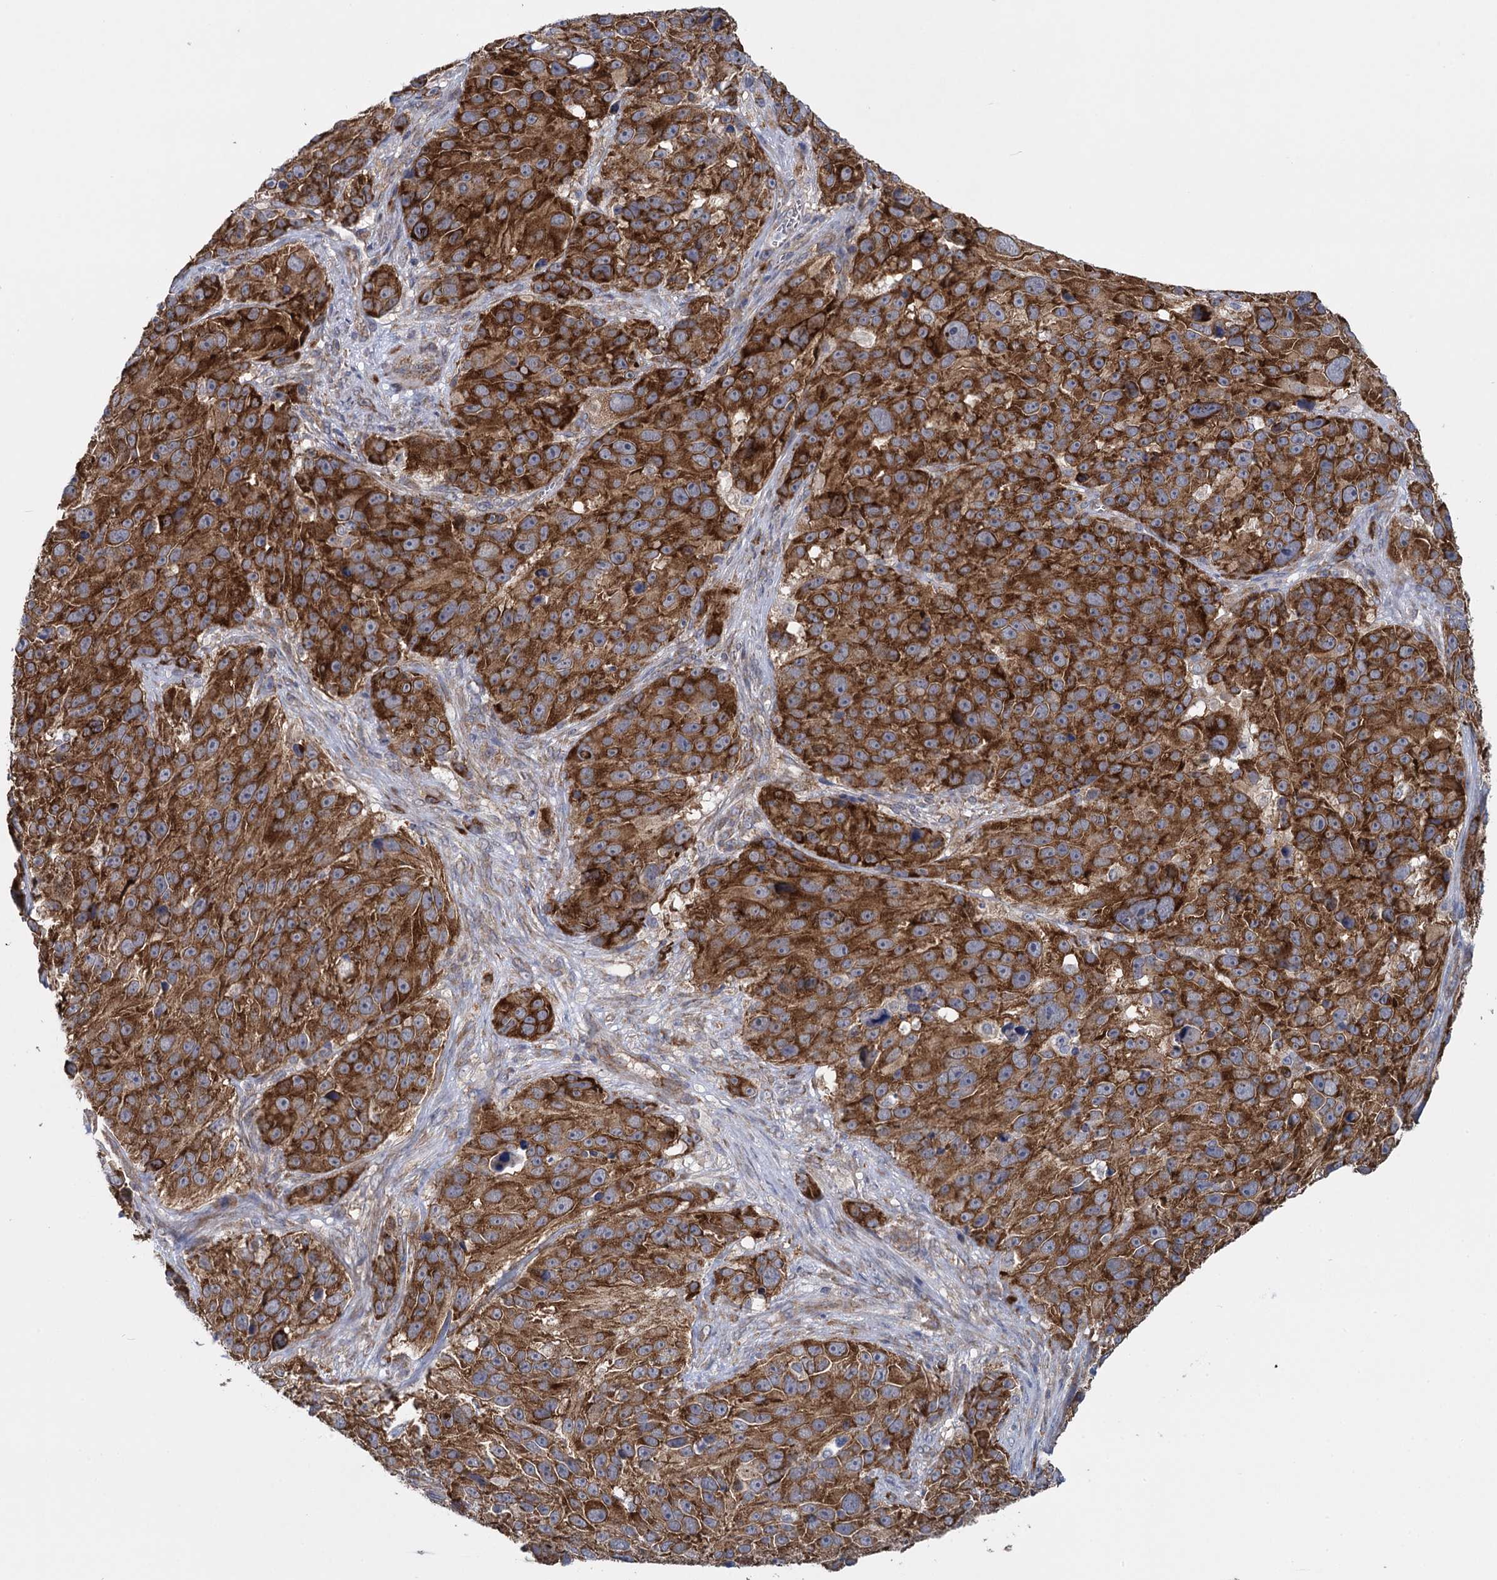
{"staining": {"intensity": "strong", "quantity": ">75%", "location": "cytoplasmic/membranous"}, "tissue": "melanoma", "cell_type": "Tumor cells", "image_type": "cancer", "snomed": [{"axis": "morphology", "description": "Malignant melanoma, NOS"}, {"axis": "topography", "description": "Skin"}], "caption": "Immunohistochemical staining of malignant melanoma exhibits high levels of strong cytoplasmic/membranous protein expression in approximately >75% of tumor cells. Nuclei are stained in blue.", "gene": "GSTM2", "patient": {"sex": "male", "age": 84}}